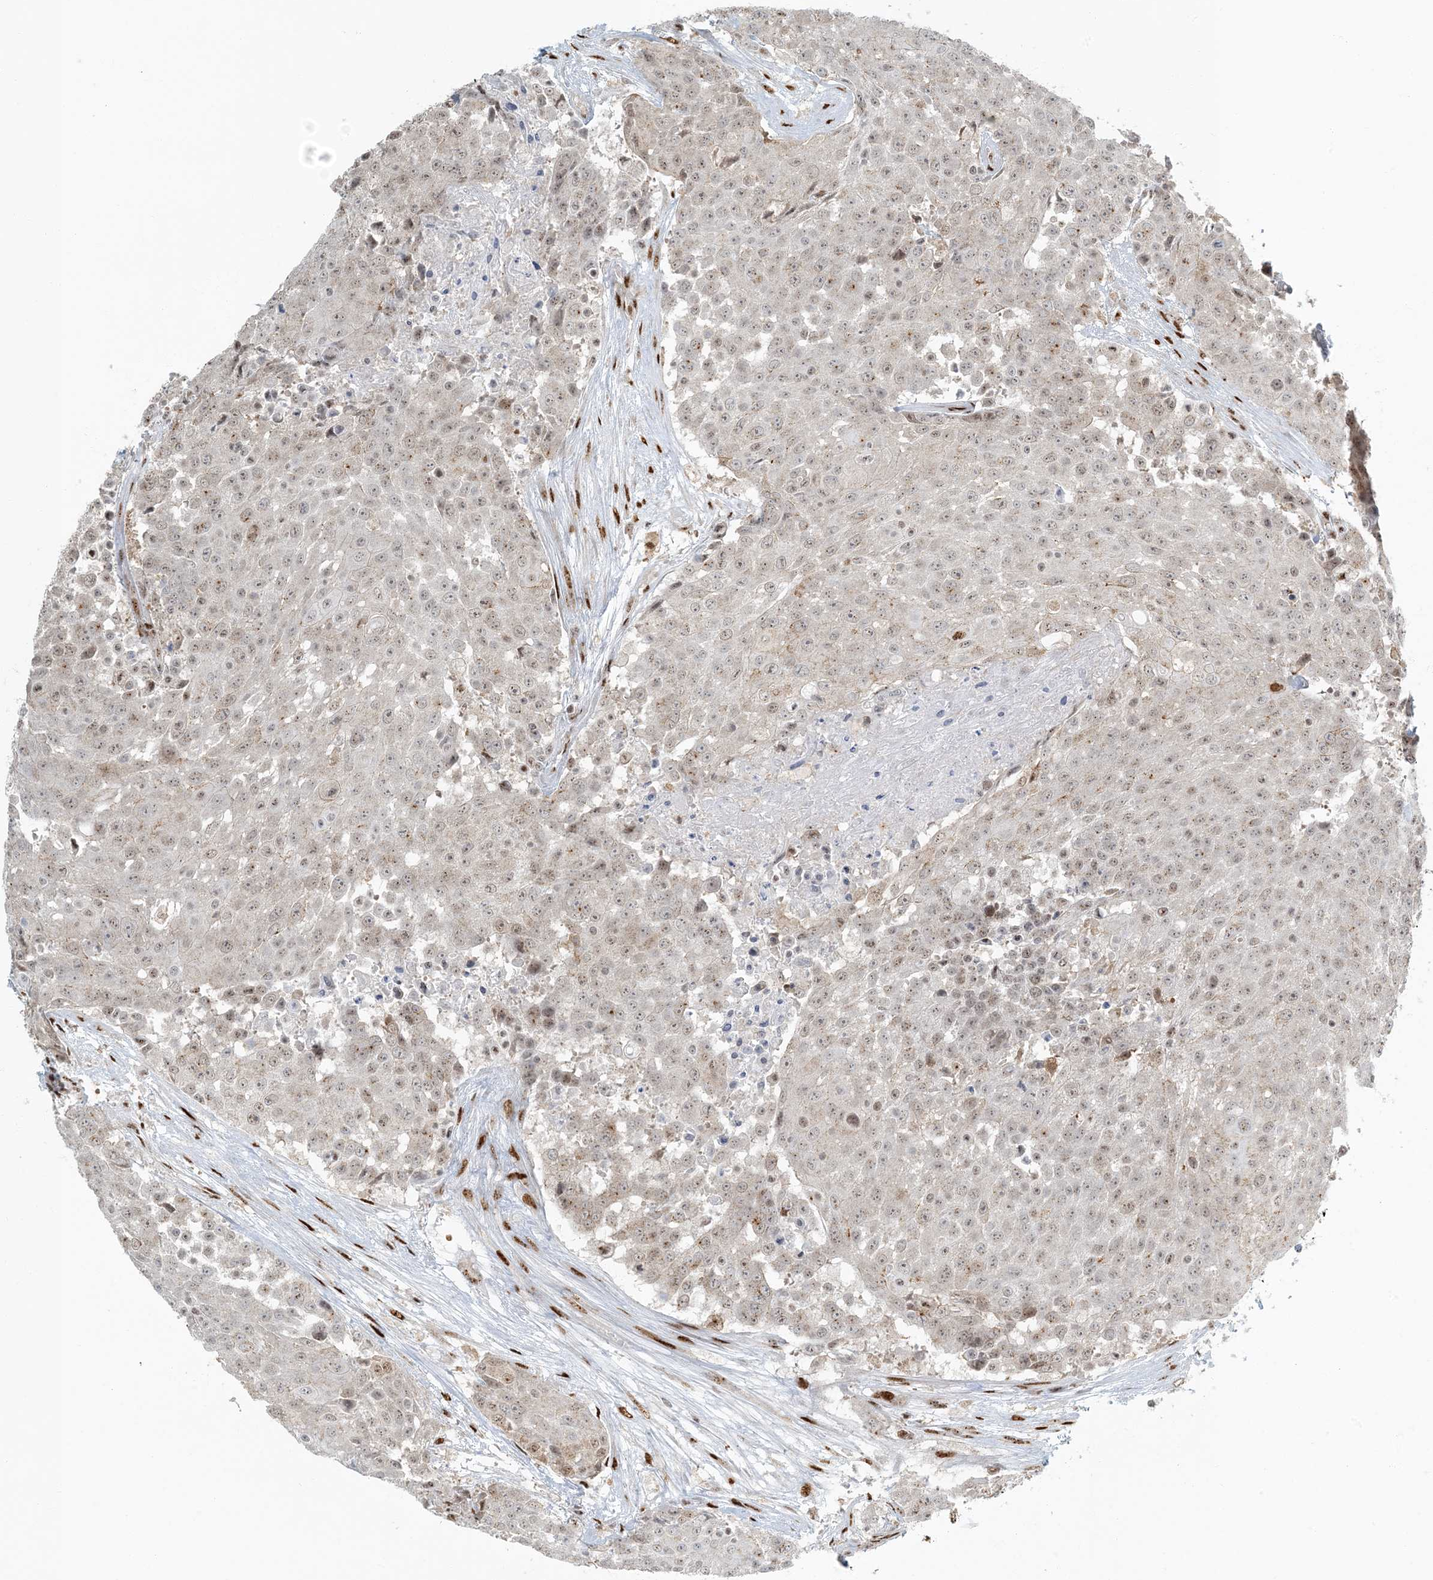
{"staining": {"intensity": "weak", "quantity": "25%-75%", "location": "nuclear"}, "tissue": "urothelial cancer", "cell_type": "Tumor cells", "image_type": "cancer", "snomed": [{"axis": "morphology", "description": "Urothelial carcinoma, High grade"}, {"axis": "topography", "description": "Urinary bladder"}], "caption": "Urothelial carcinoma (high-grade) stained with a protein marker exhibits weak staining in tumor cells.", "gene": "MBD1", "patient": {"sex": "female", "age": 63}}